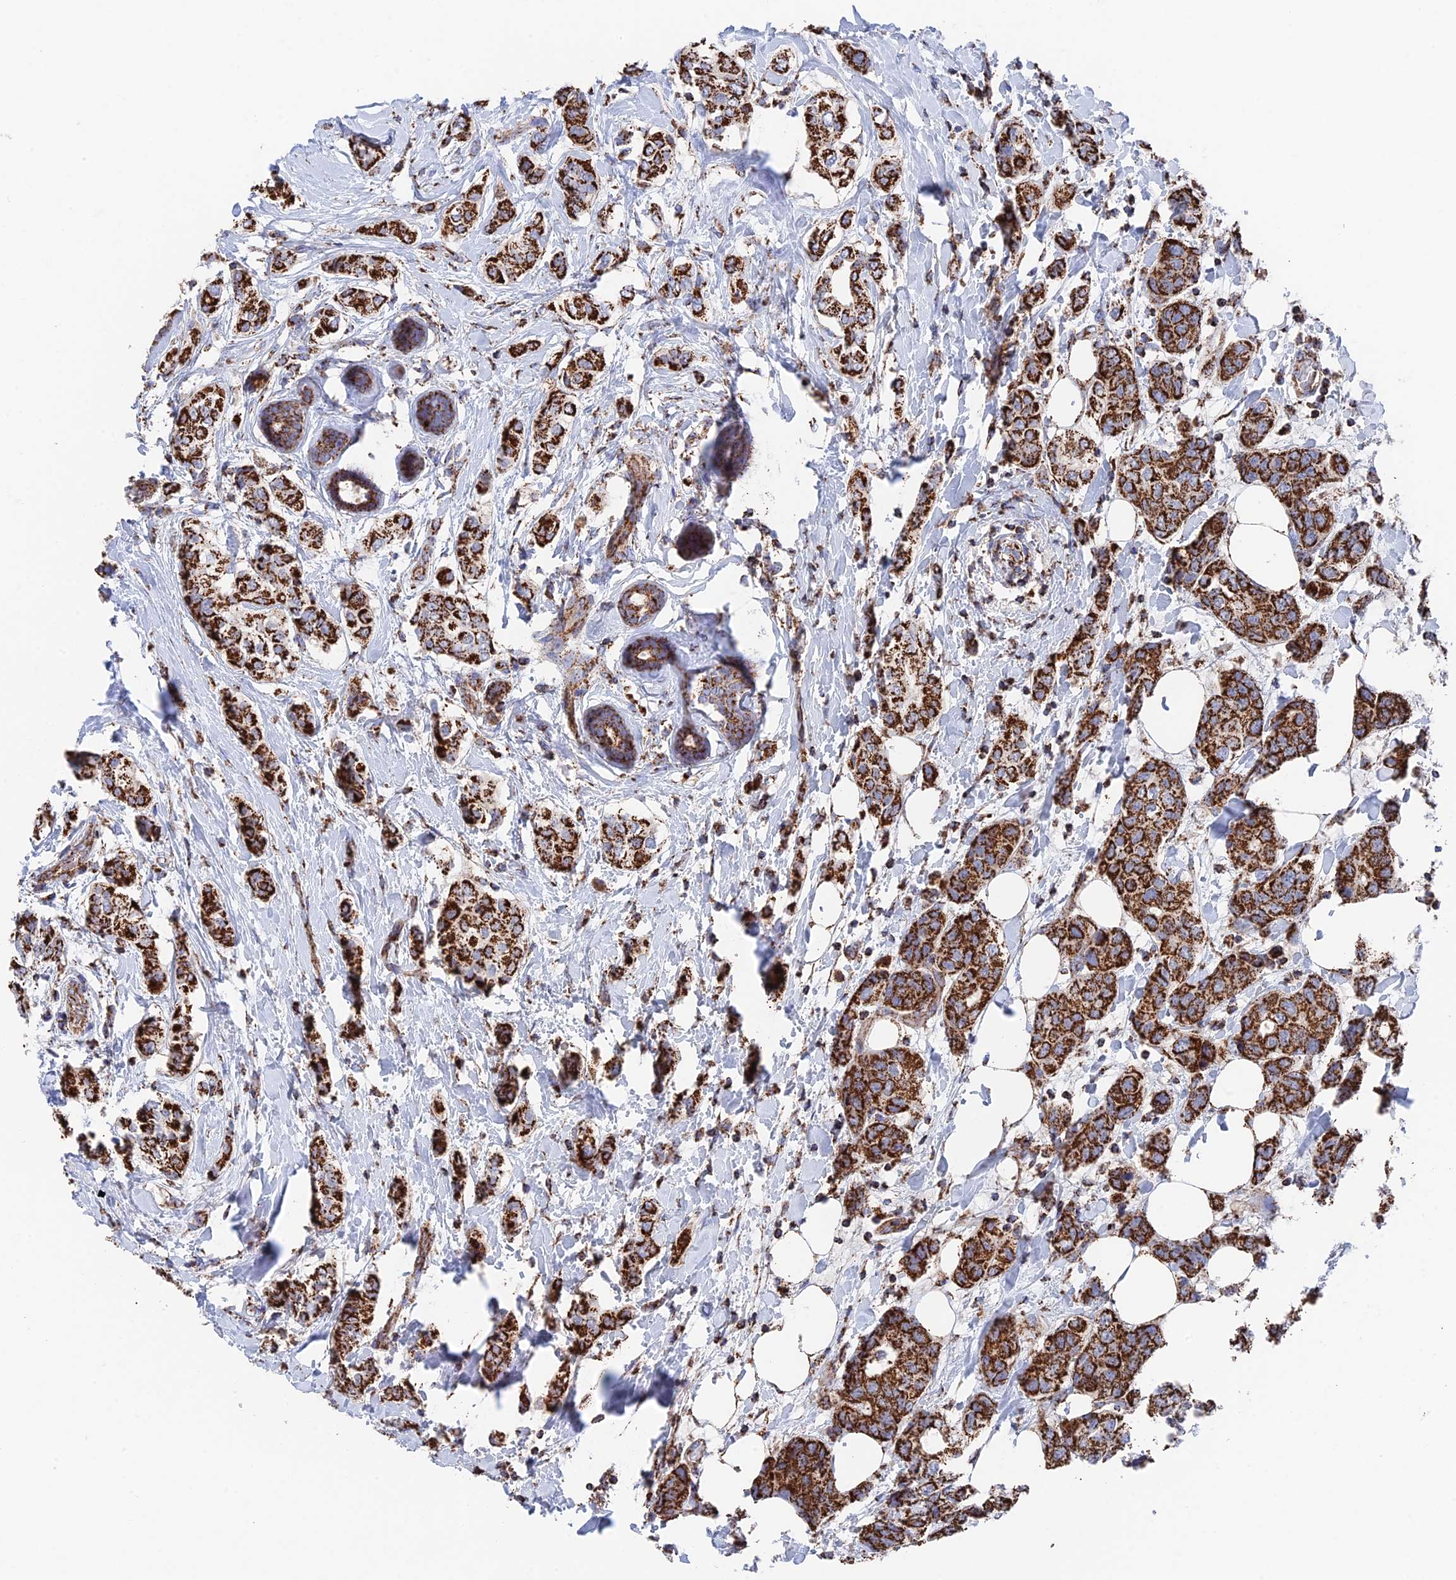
{"staining": {"intensity": "strong", "quantity": ">75%", "location": "cytoplasmic/membranous"}, "tissue": "breast cancer", "cell_type": "Tumor cells", "image_type": "cancer", "snomed": [{"axis": "morphology", "description": "Lobular carcinoma"}, {"axis": "topography", "description": "Breast"}], "caption": "The image demonstrates staining of breast cancer, revealing strong cytoplasmic/membranous protein staining (brown color) within tumor cells.", "gene": "HAUS8", "patient": {"sex": "female", "age": 51}}